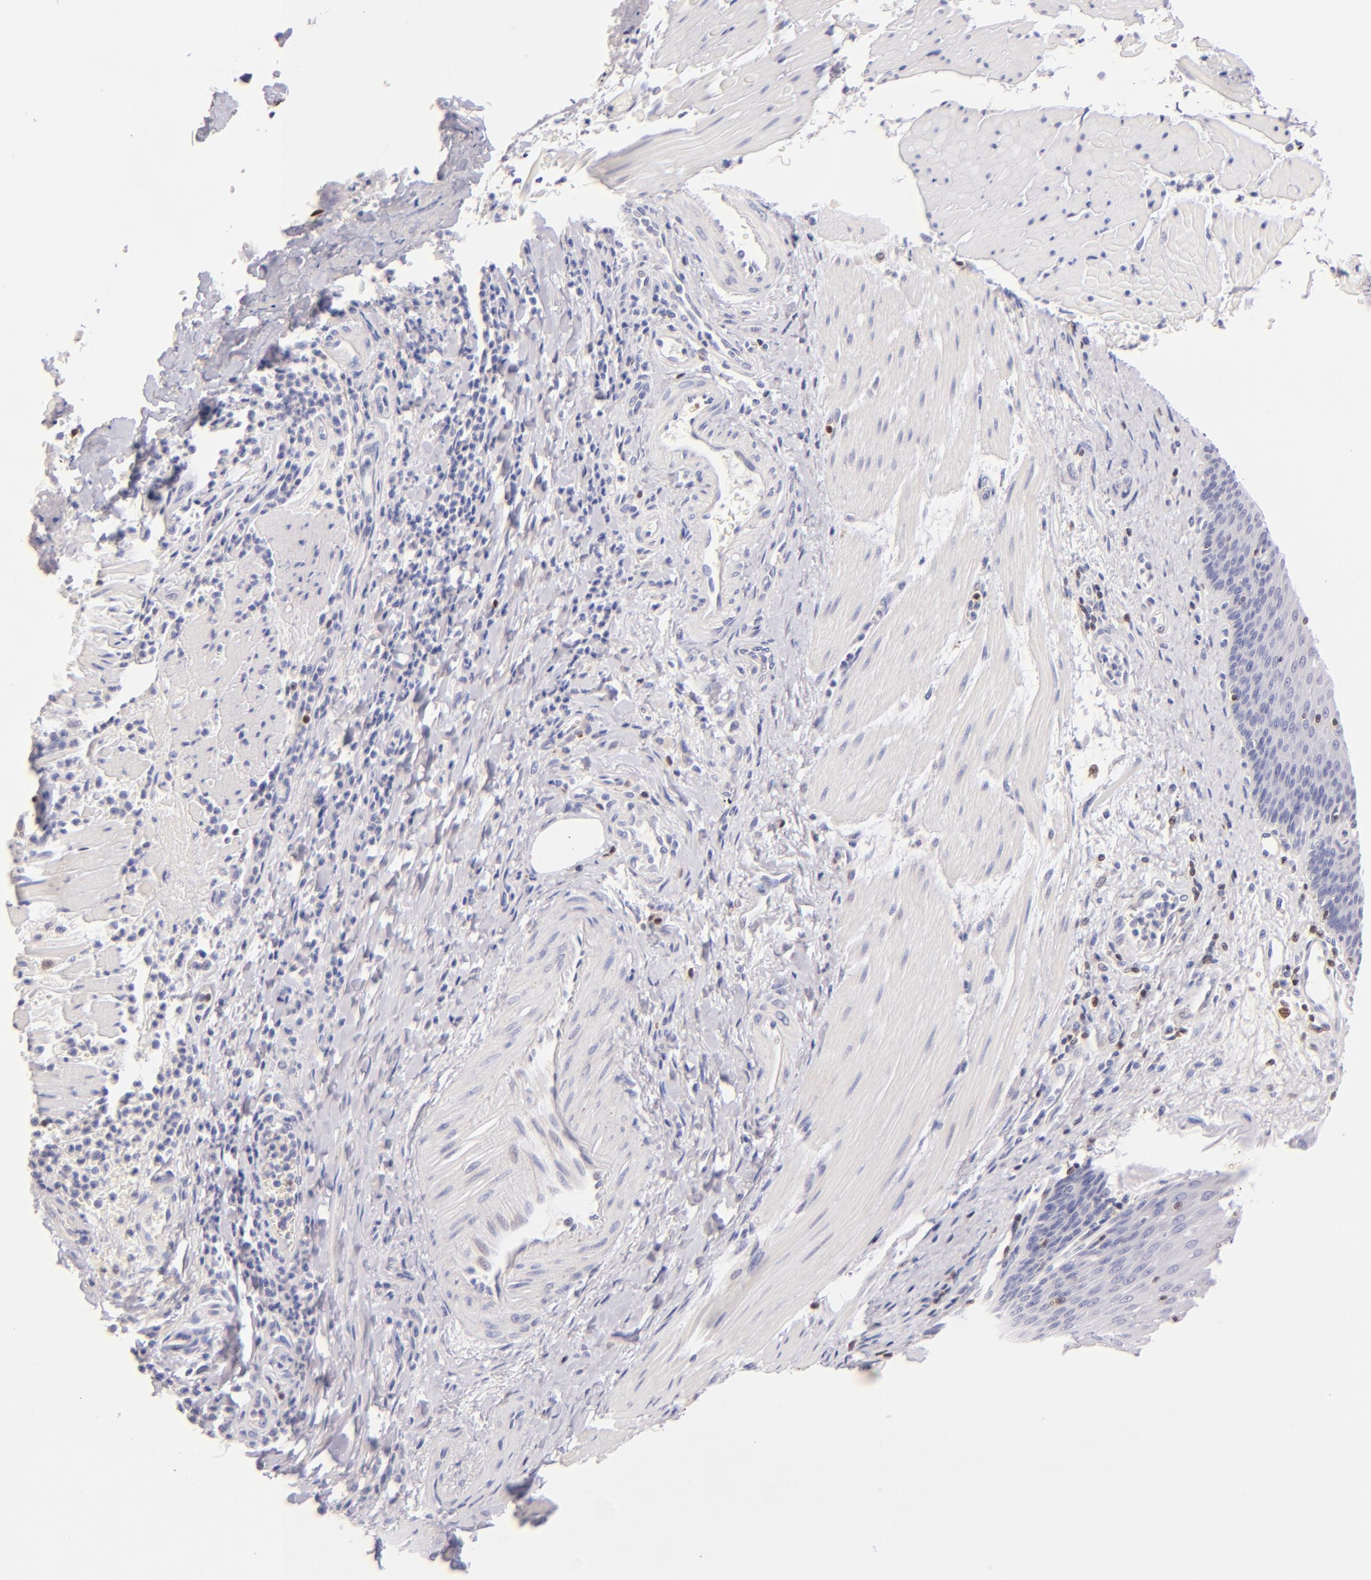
{"staining": {"intensity": "negative", "quantity": "none", "location": "none"}, "tissue": "esophagus", "cell_type": "Squamous epithelial cells", "image_type": "normal", "snomed": [{"axis": "morphology", "description": "Normal tissue, NOS"}, {"axis": "topography", "description": "Esophagus"}], "caption": "The image displays no significant expression in squamous epithelial cells of esophagus.", "gene": "ZAP70", "patient": {"sex": "female", "age": 61}}